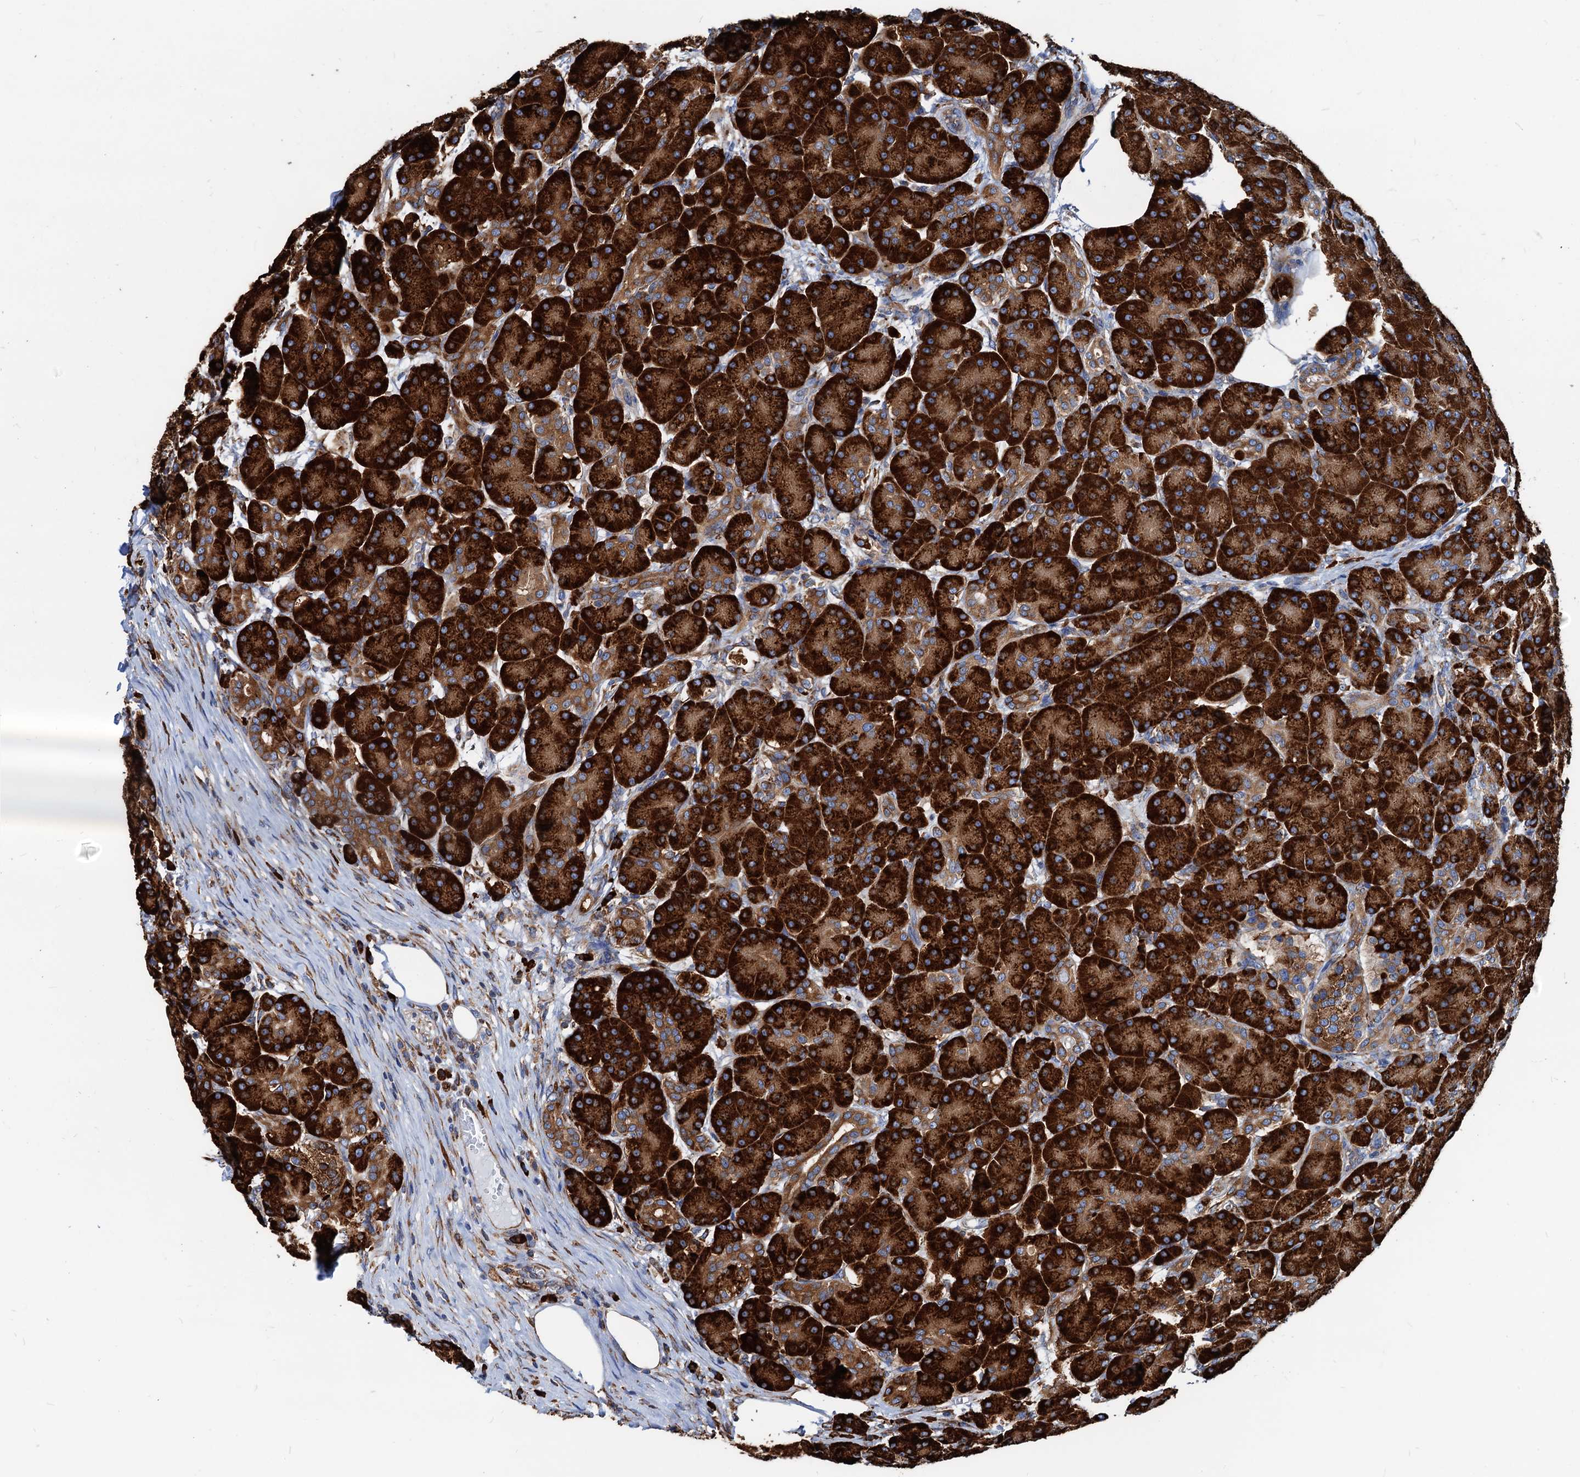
{"staining": {"intensity": "strong", "quantity": ">75%", "location": "cytoplasmic/membranous"}, "tissue": "pancreas", "cell_type": "Exocrine glandular cells", "image_type": "normal", "snomed": [{"axis": "morphology", "description": "Normal tissue, NOS"}, {"axis": "topography", "description": "Pancreas"}], "caption": "Immunohistochemistry (IHC) histopathology image of benign human pancreas stained for a protein (brown), which reveals high levels of strong cytoplasmic/membranous expression in approximately >75% of exocrine glandular cells.", "gene": "HSPA5", "patient": {"sex": "male", "age": 63}}